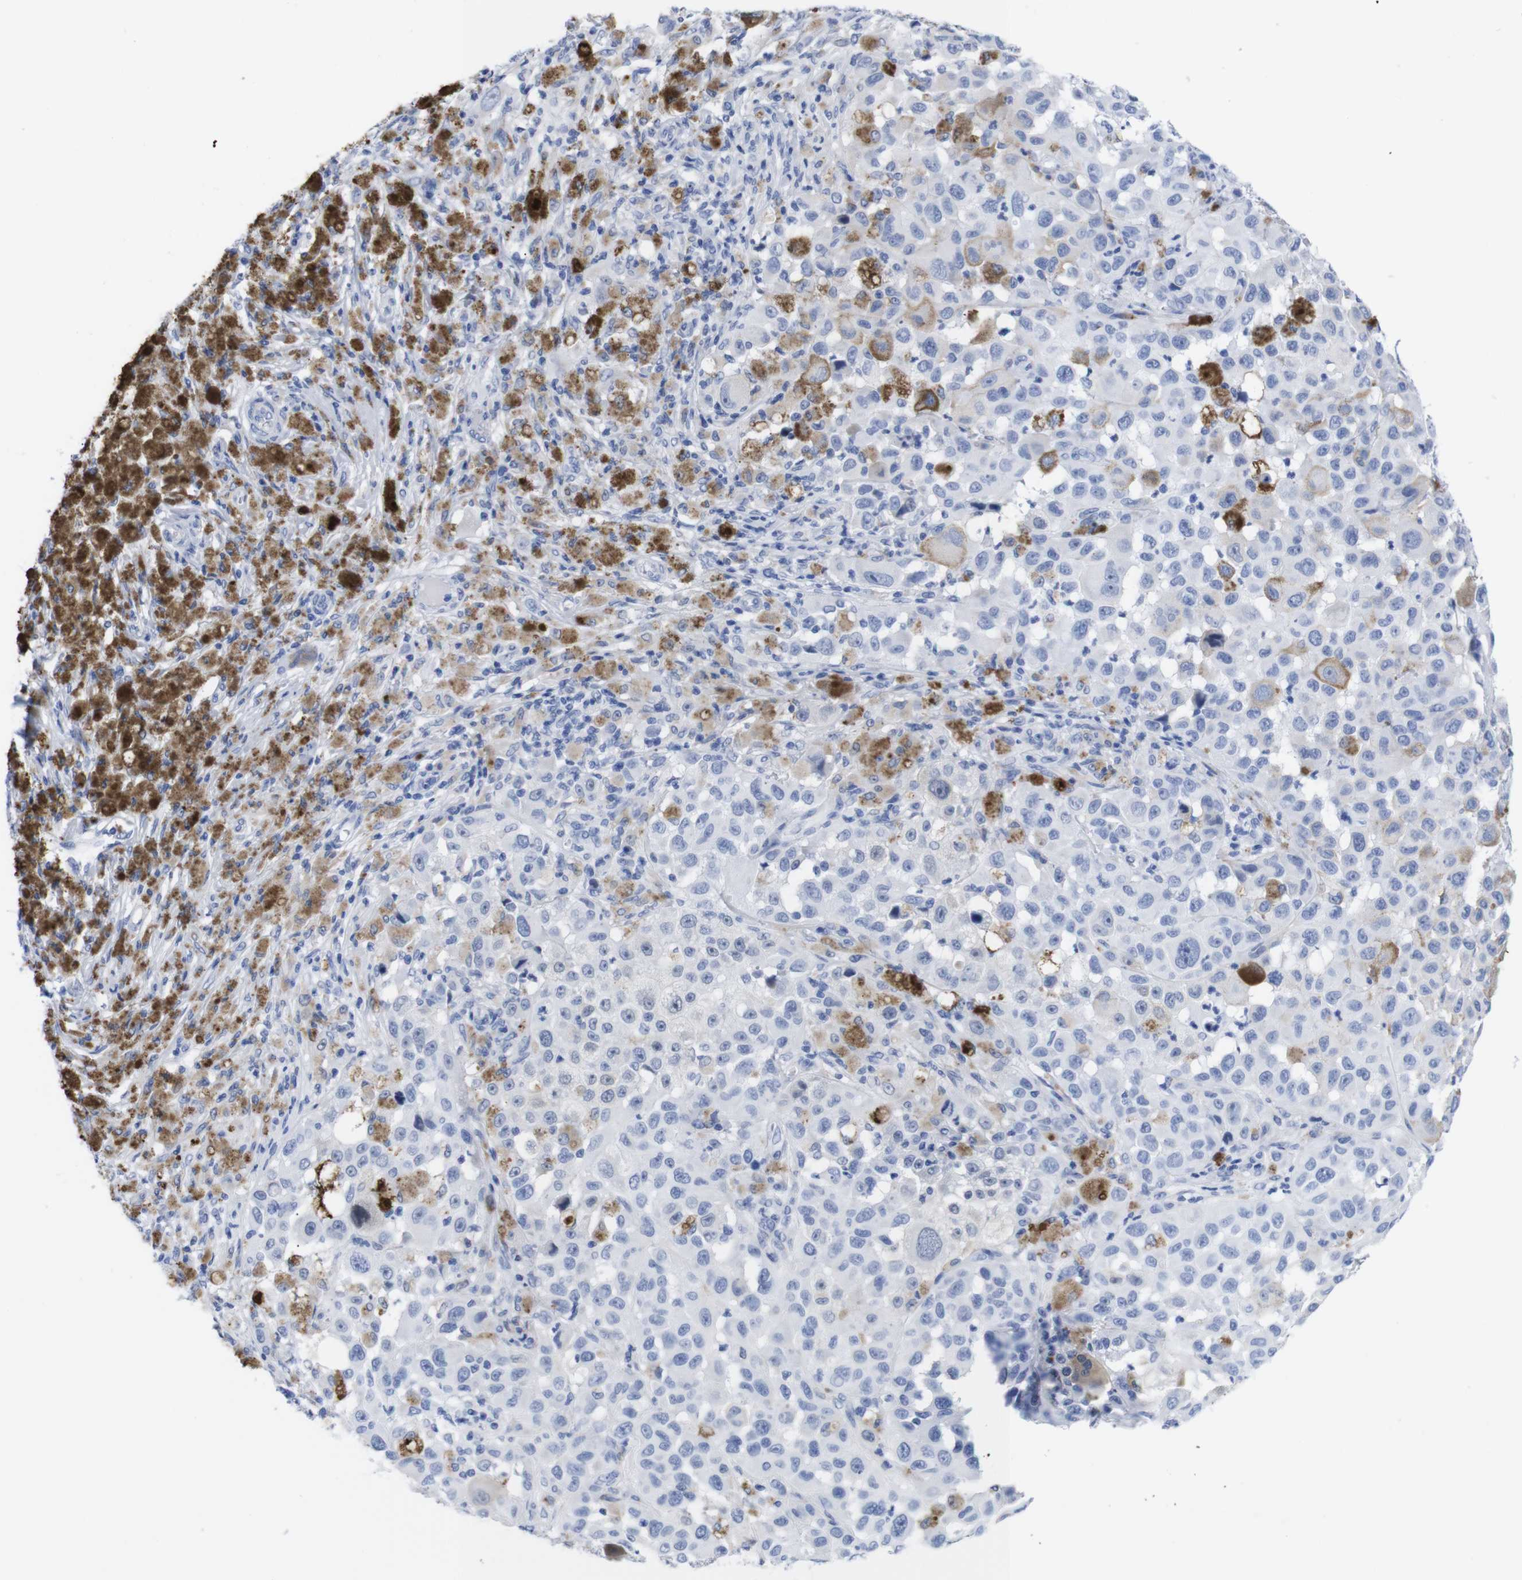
{"staining": {"intensity": "negative", "quantity": "none", "location": "none"}, "tissue": "melanoma", "cell_type": "Tumor cells", "image_type": "cancer", "snomed": [{"axis": "morphology", "description": "Malignant melanoma, NOS"}, {"axis": "topography", "description": "Skin"}], "caption": "DAB (3,3'-diaminobenzidine) immunohistochemical staining of human melanoma reveals no significant staining in tumor cells.", "gene": "LRRC55", "patient": {"sex": "male", "age": 96}}